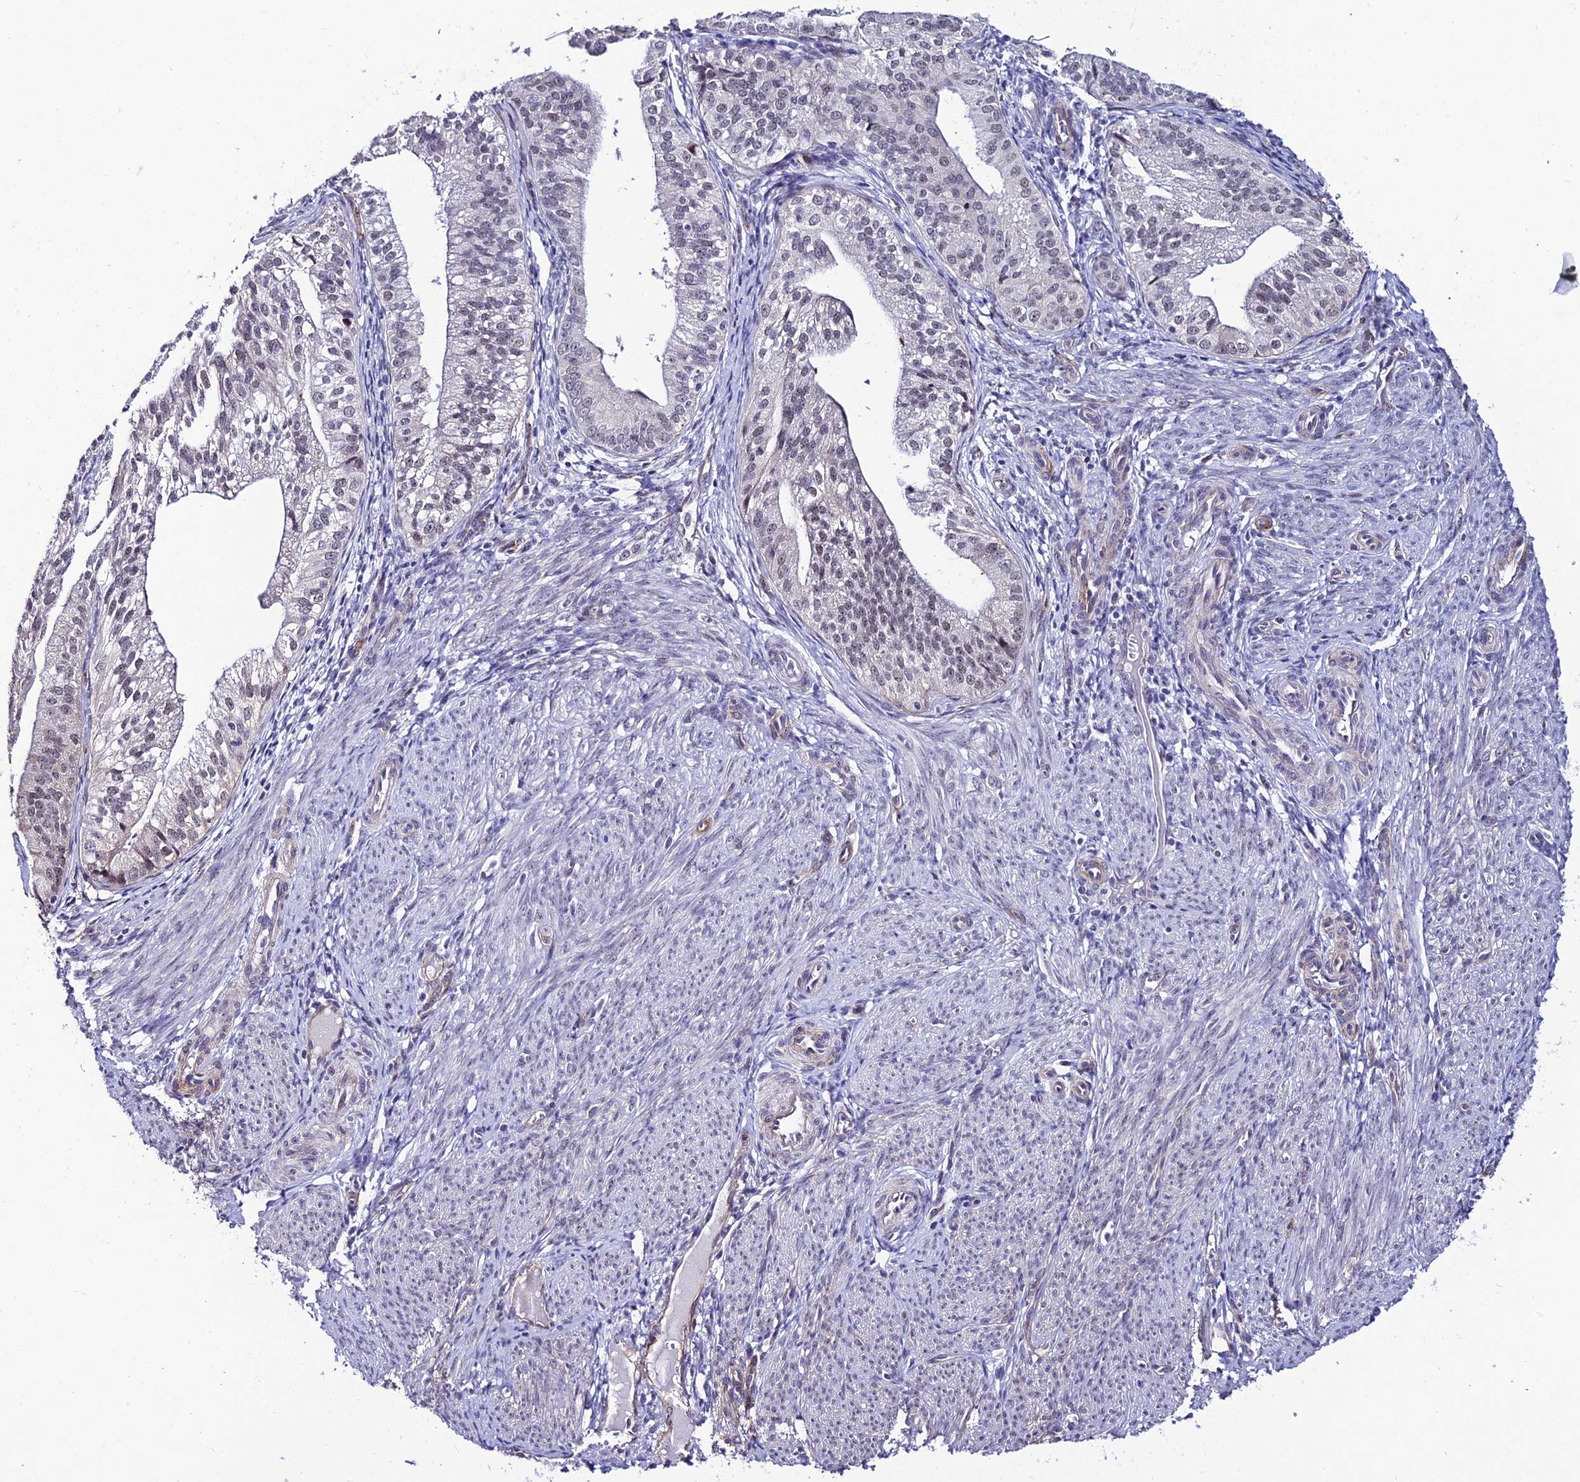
{"staining": {"intensity": "weak", "quantity": "<25%", "location": "nuclear"}, "tissue": "endometrial cancer", "cell_type": "Tumor cells", "image_type": "cancer", "snomed": [{"axis": "morphology", "description": "Adenocarcinoma, NOS"}, {"axis": "topography", "description": "Endometrium"}], "caption": "Tumor cells show no significant protein staining in endometrial adenocarcinoma.", "gene": "SYT15", "patient": {"sex": "female", "age": 50}}